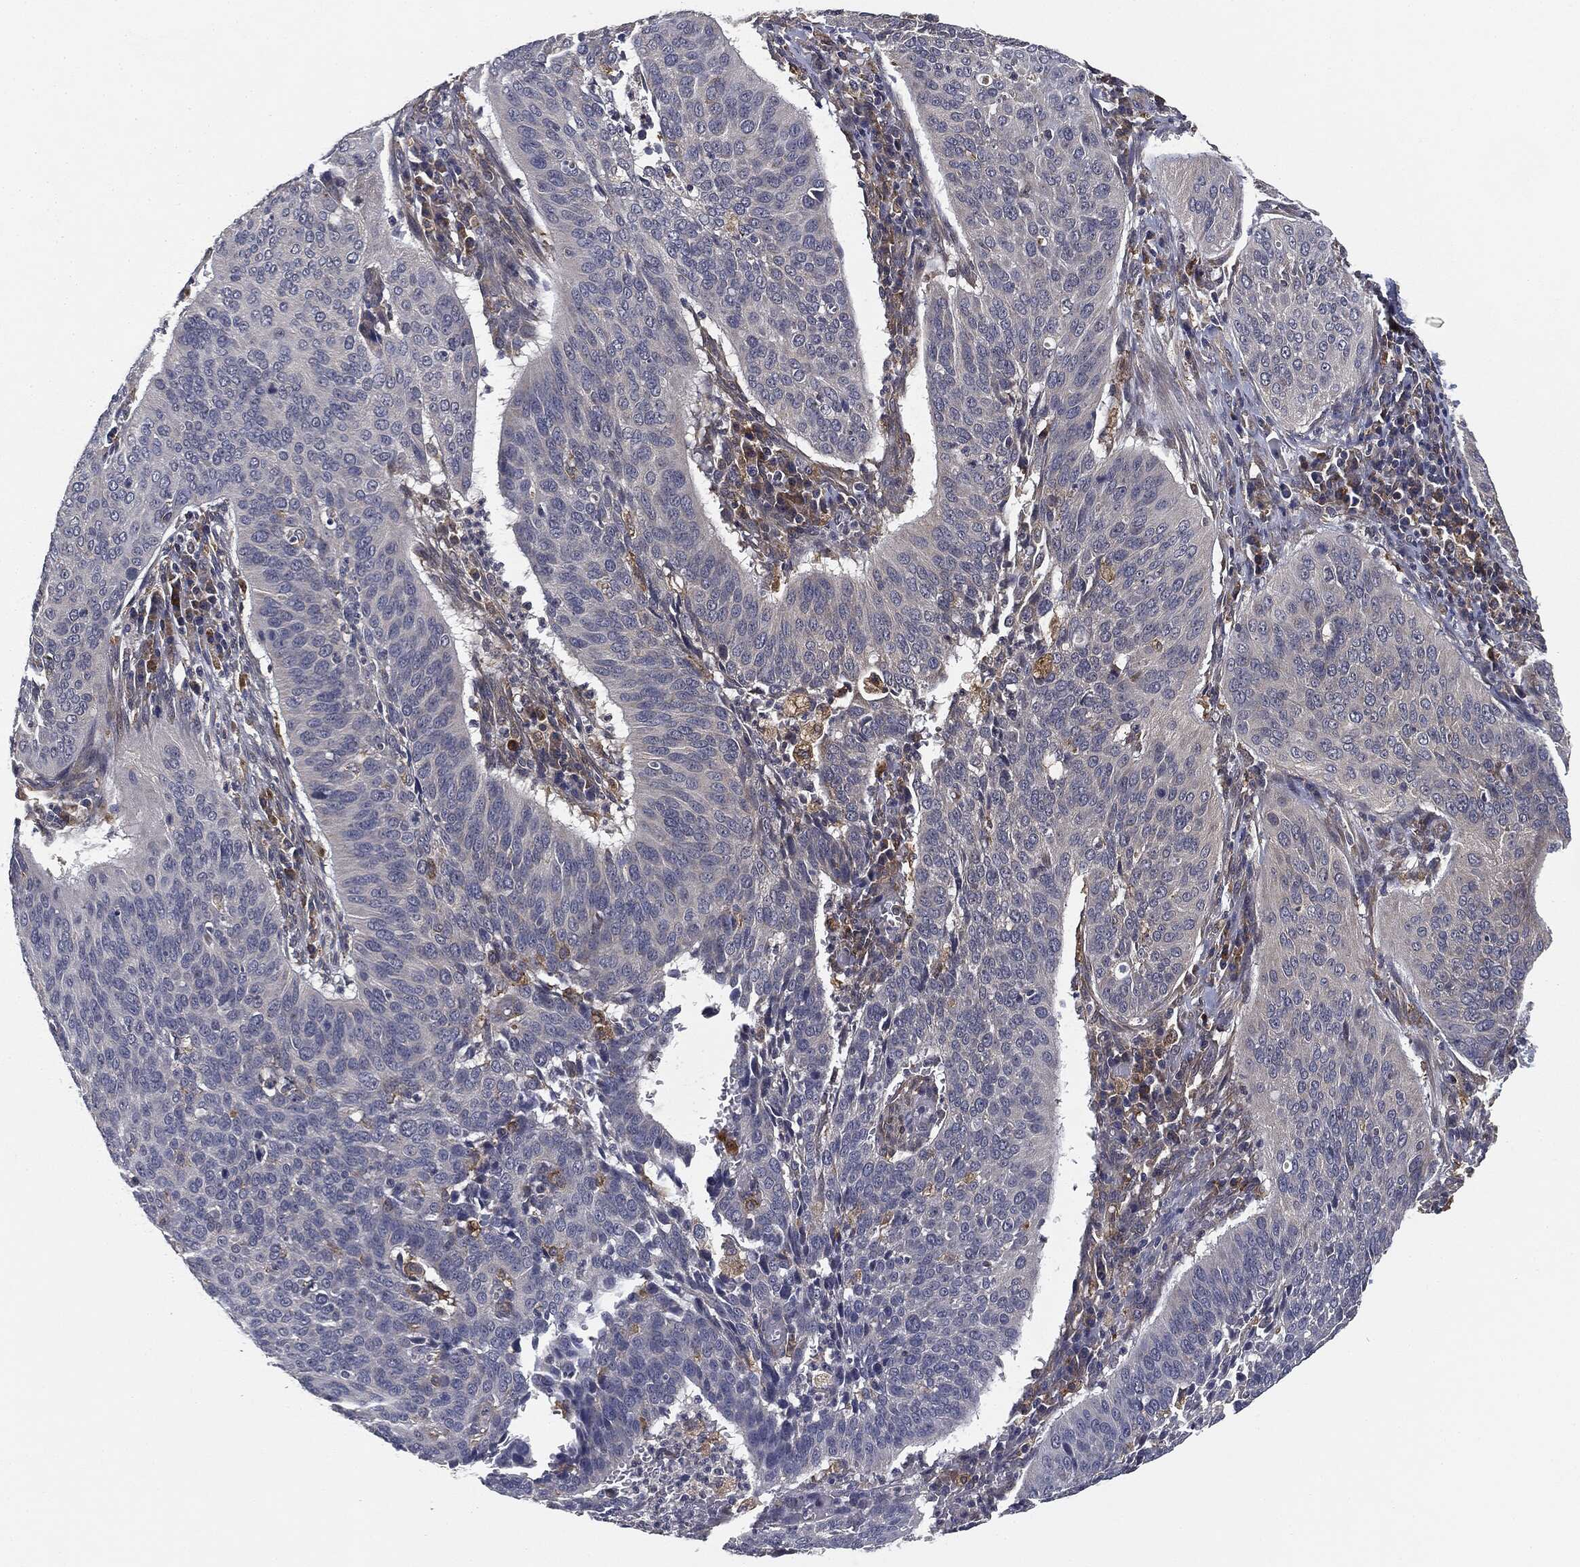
{"staining": {"intensity": "negative", "quantity": "none", "location": "none"}, "tissue": "cervical cancer", "cell_type": "Tumor cells", "image_type": "cancer", "snomed": [{"axis": "morphology", "description": "Normal tissue, NOS"}, {"axis": "morphology", "description": "Squamous cell carcinoma, NOS"}, {"axis": "topography", "description": "Cervix"}], "caption": "Photomicrograph shows no protein expression in tumor cells of cervical cancer tissue.", "gene": "MIER2", "patient": {"sex": "female", "age": 39}}